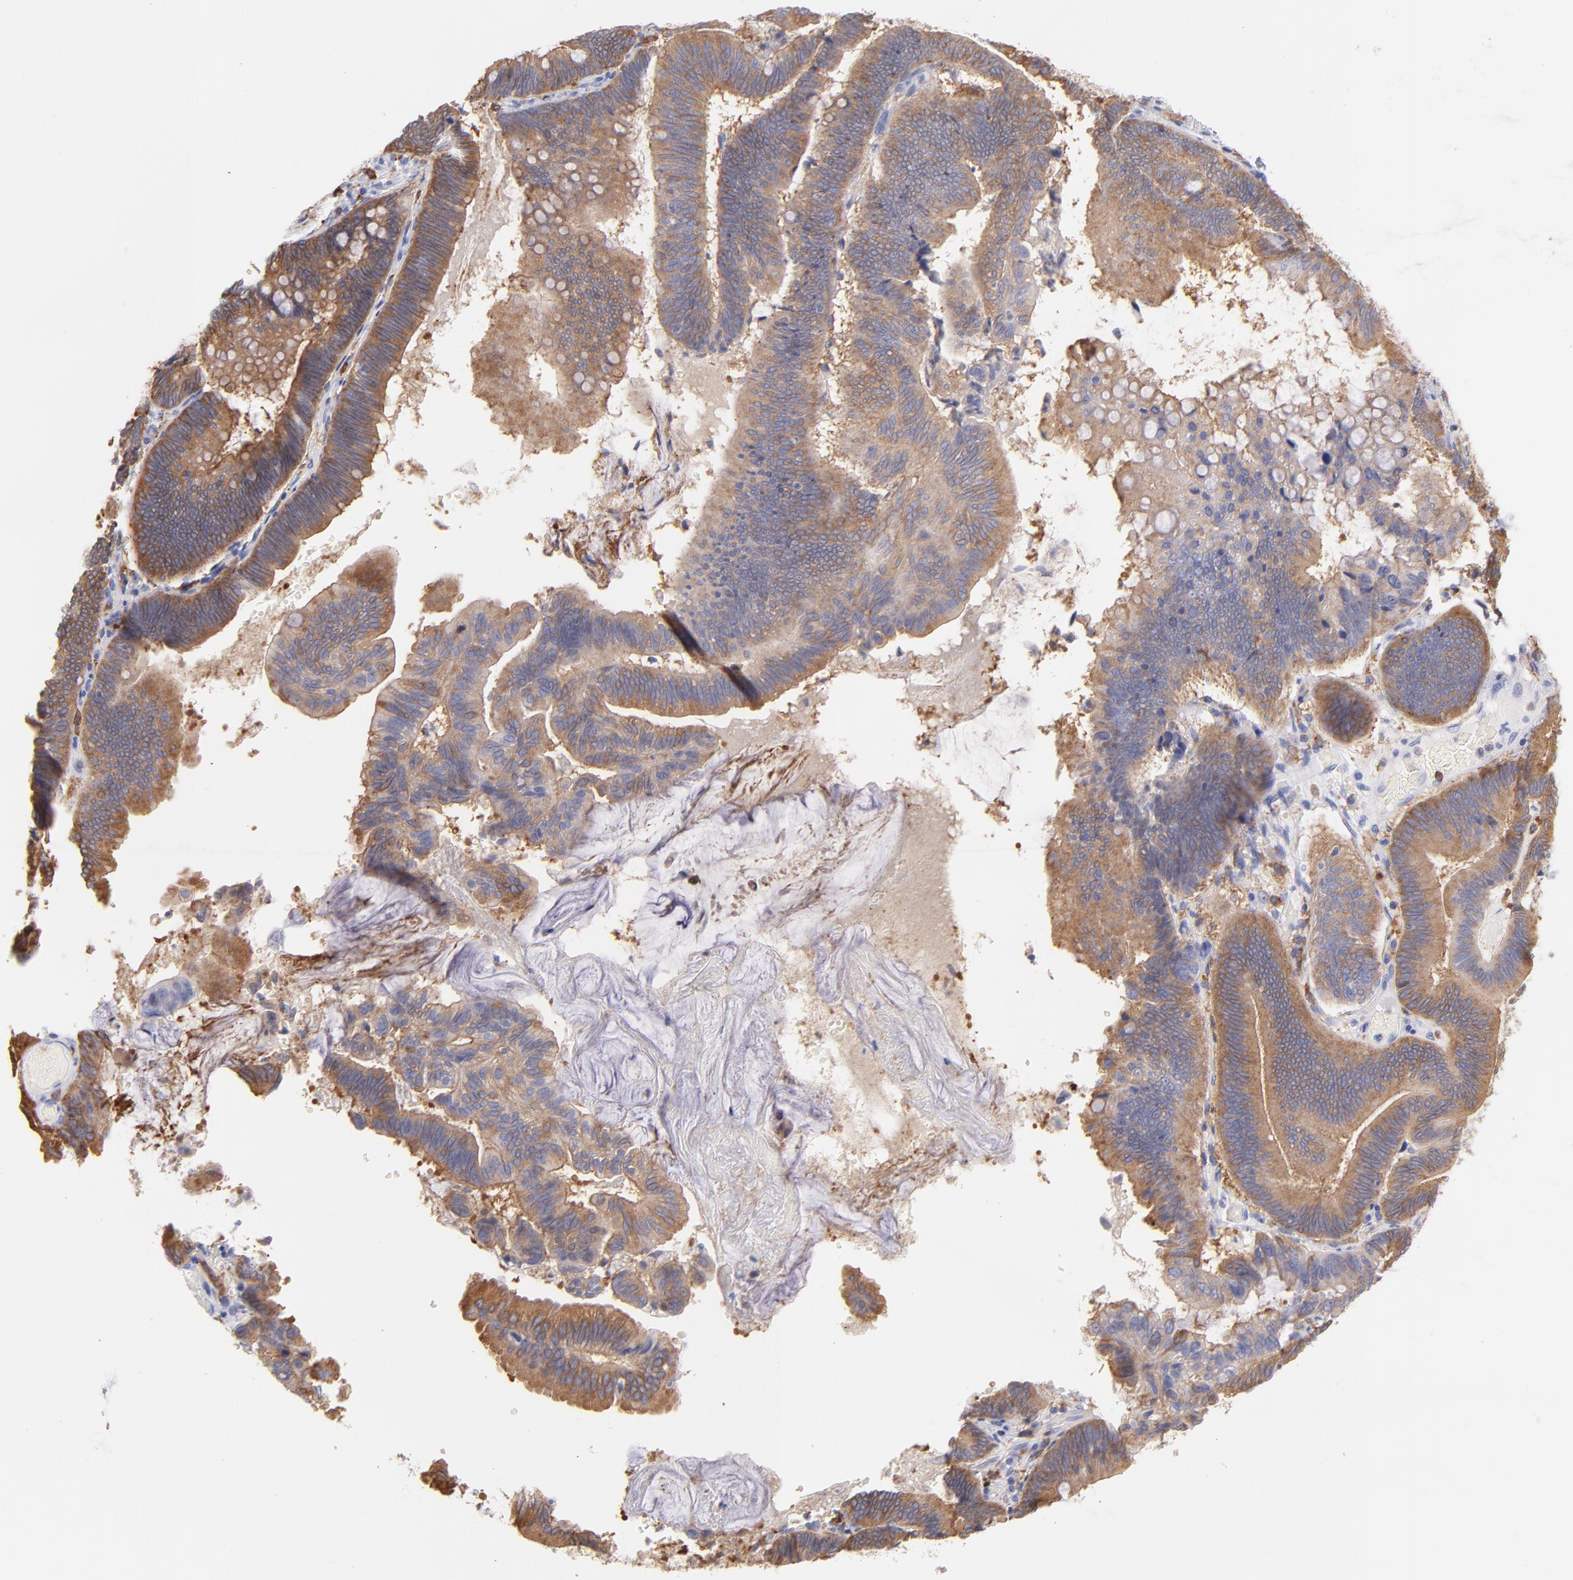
{"staining": {"intensity": "moderate", "quantity": ">75%", "location": "cytoplasmic/membranous"}, "tissue": "pancreatic cancer", "cell_type": "Tumor cells", "image_type": "cancer", "snomed": [{"axis": "morphology", "description": "Adenocarcinoma, NOS"}, {"axis": "topography", "description": "Pancreas"}], "caption": "This is an image of IHC staining of pancreatic cancer, which shows moderate staining in the cytoplasmic/membranous of tumor cells.", "gene": "PRKCA", "patient": {"sex": "male", "age": 82}}